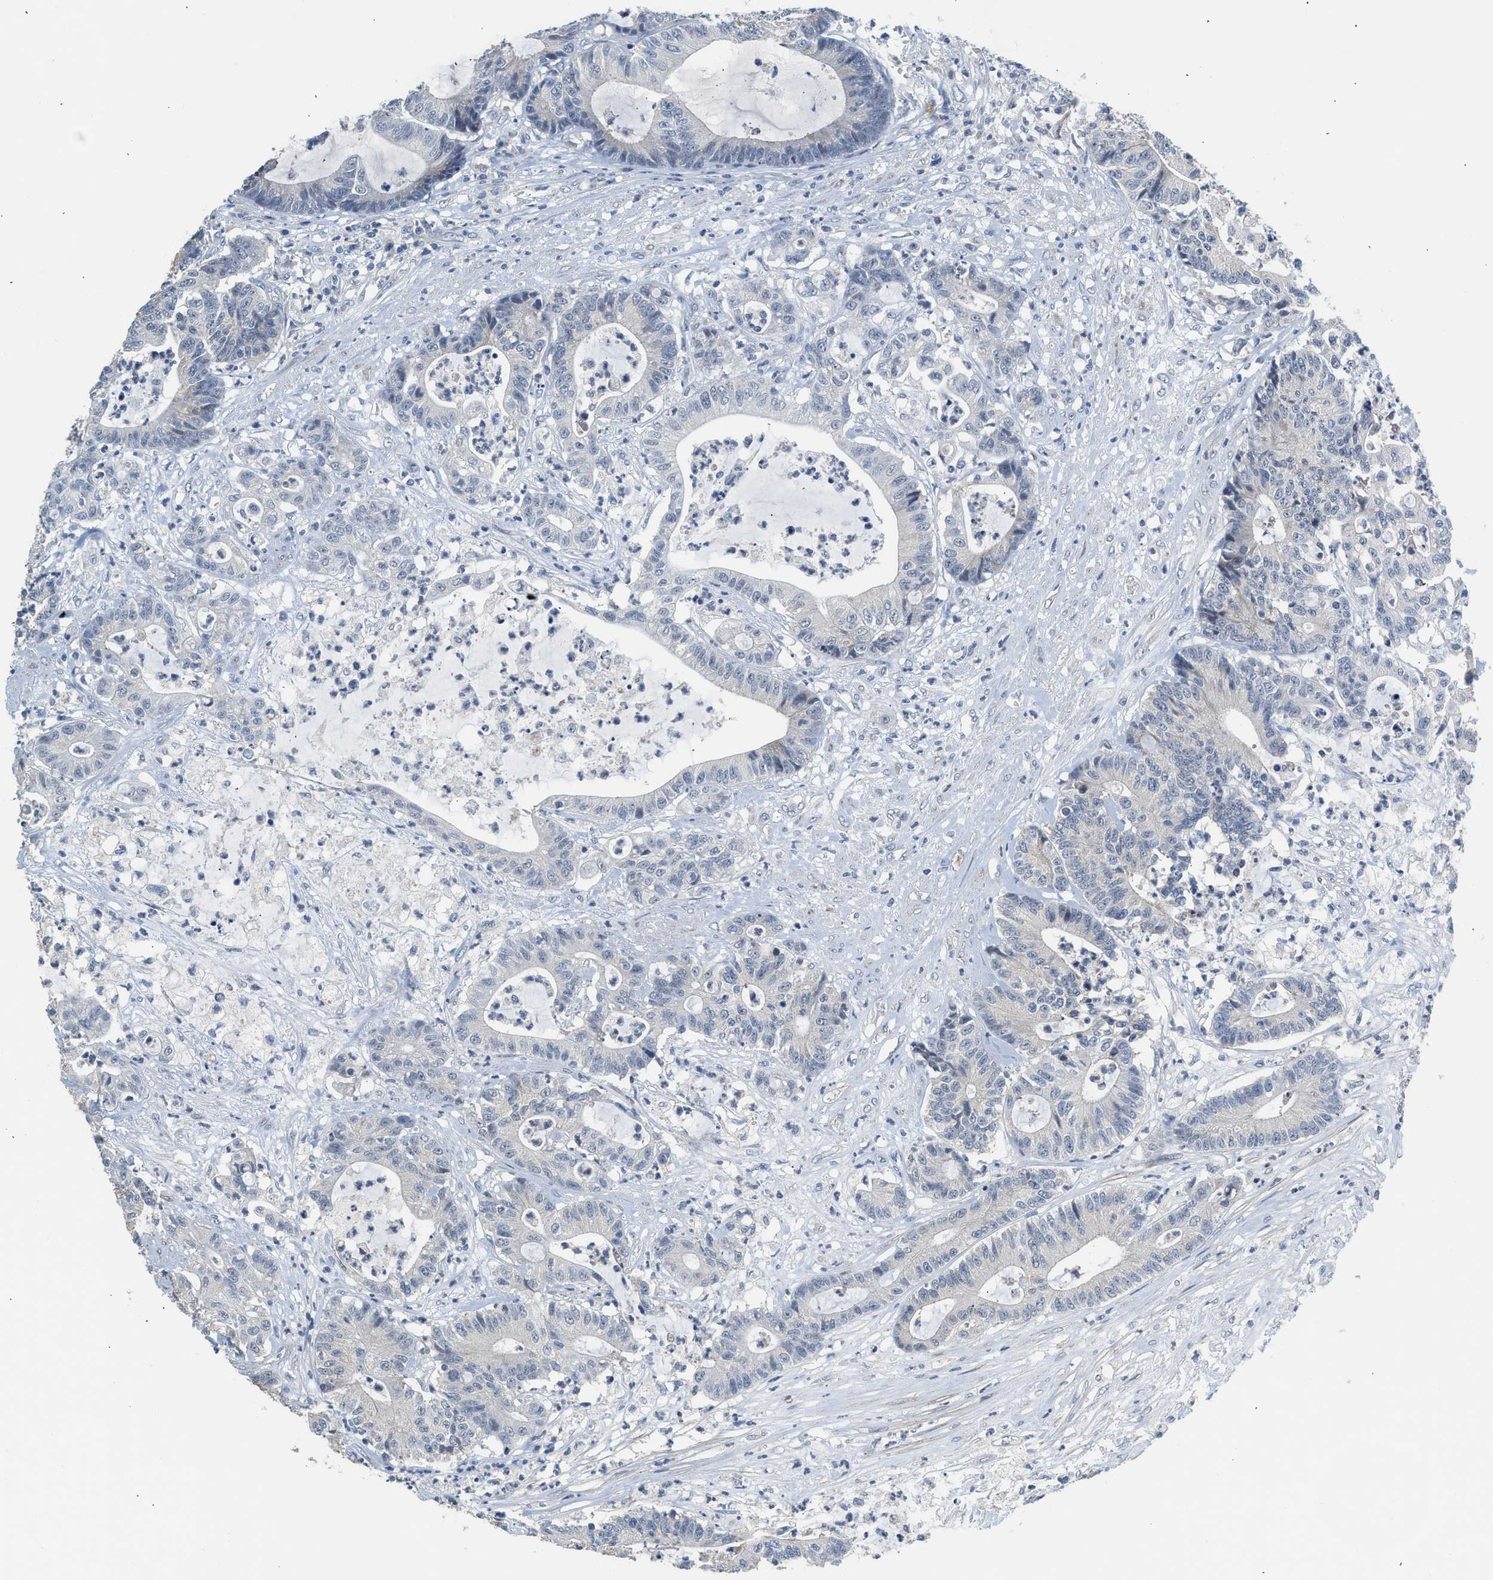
{"staining": {"intensity": "negative", "quantity": "none", "location": "none"}, "tissue": "colorectal cancer", "cell_type": "Tumor cells", "image_type": "cancer", "snomed": [{"axis": "morphology", "description": "Adenocarcinoma, NOS"}, {"axis": "topography", "description": "Colon"}], "caption": "Immunohistochemical staining of colorectal cancer (adenocarcinoma) demonstrates no significant expression in tumor cells.", "gene": "CSF3R", "patient": {"sex": "female", "age": 84}}